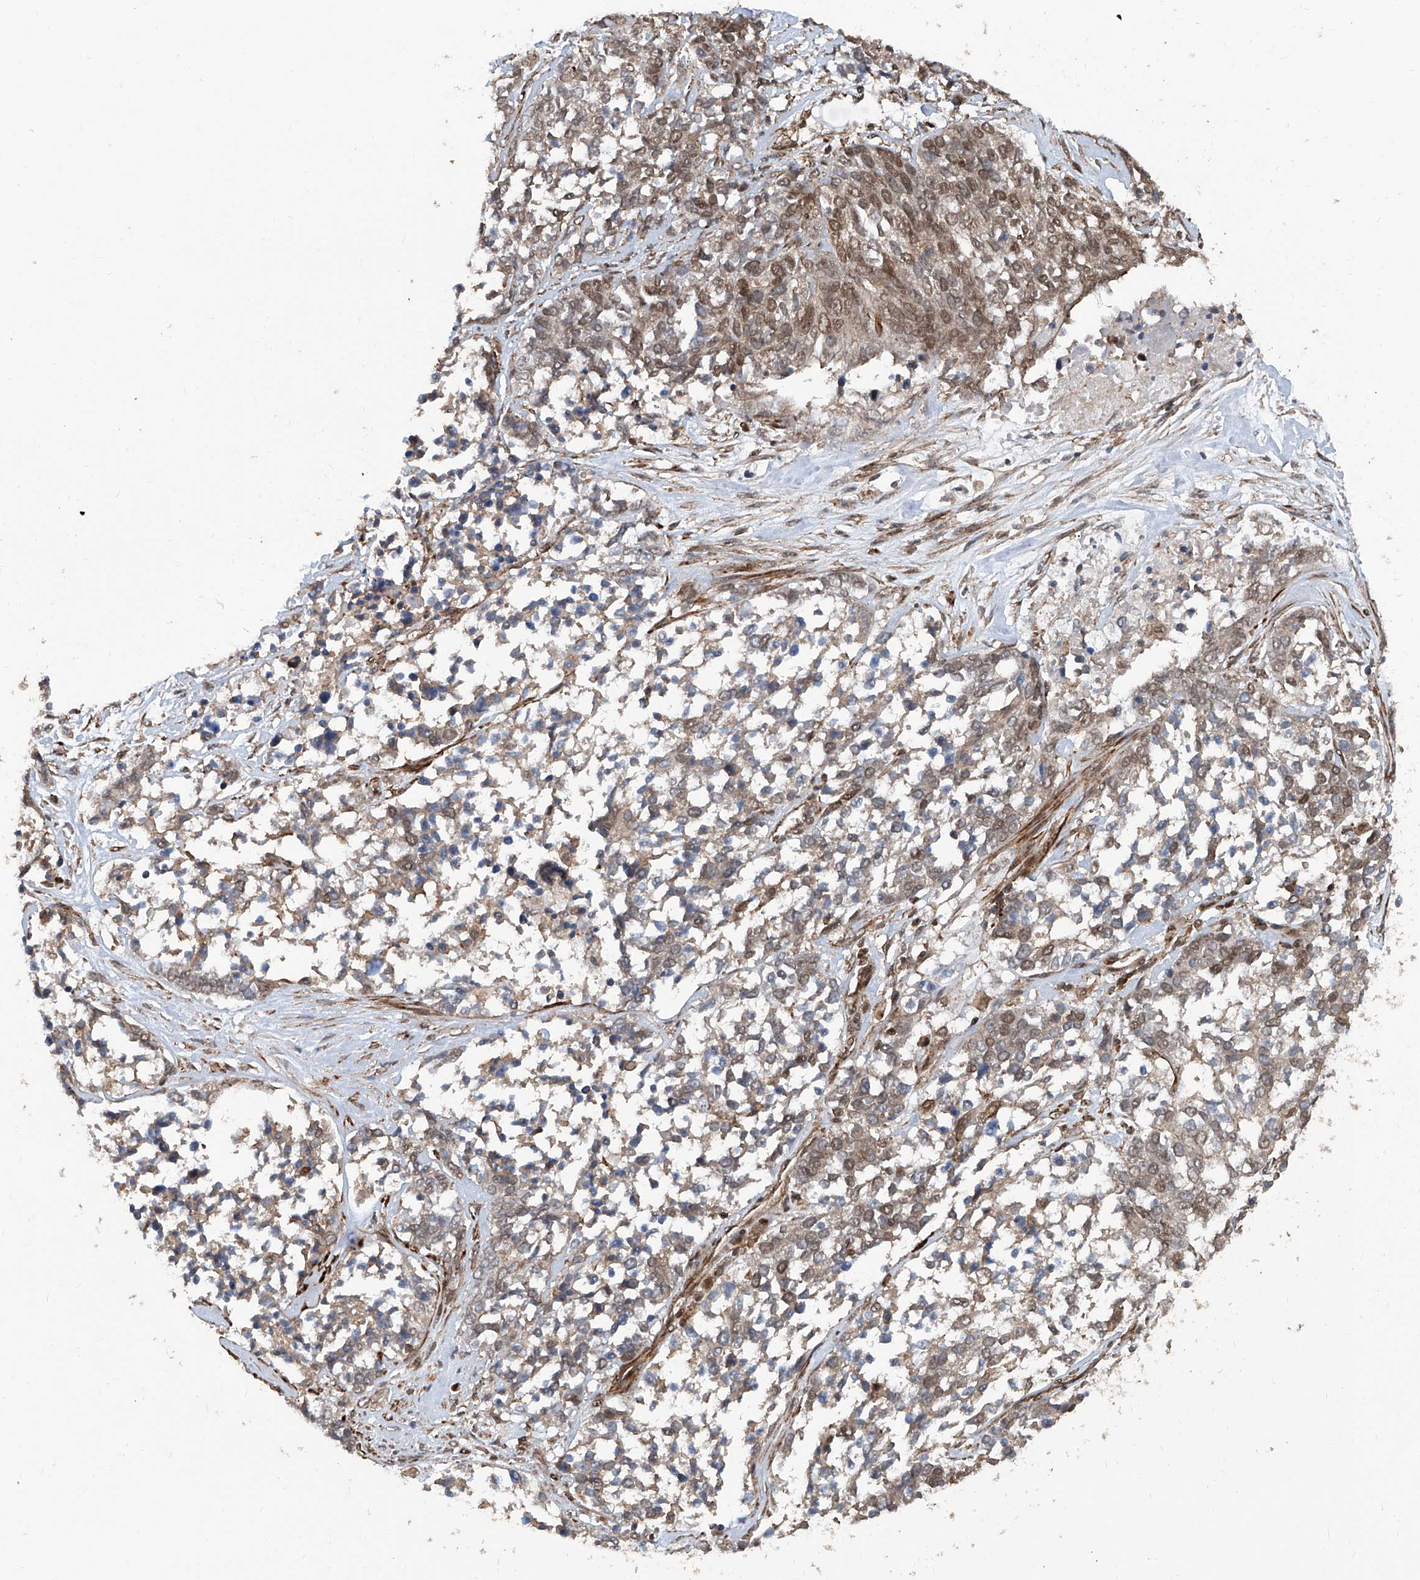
{"staining": {"intensity": "weak", "quantity": "25%-75%", "location": "cytoplasmic/membranous,nuclear"}, "tissue": "ovarian cancer", "cell_type": "Tumor cells", "image_type": "cancer", "snomed": [{"axis": "morphology", "description": "Cystadenocarcinoma, serous, NOS"}, {"axis": "topography", "description": "Ovary"}], "caption": "An image showing weak cytoplasmic/membranous and nuclear staining in about 25%-75% of tumor cells in serous cystadenocarcinoma (ovarian), as visualized by brown immunohistochemical staining.", "gene": "SDE2", "patient": {"sex": "female", "age": 44}}